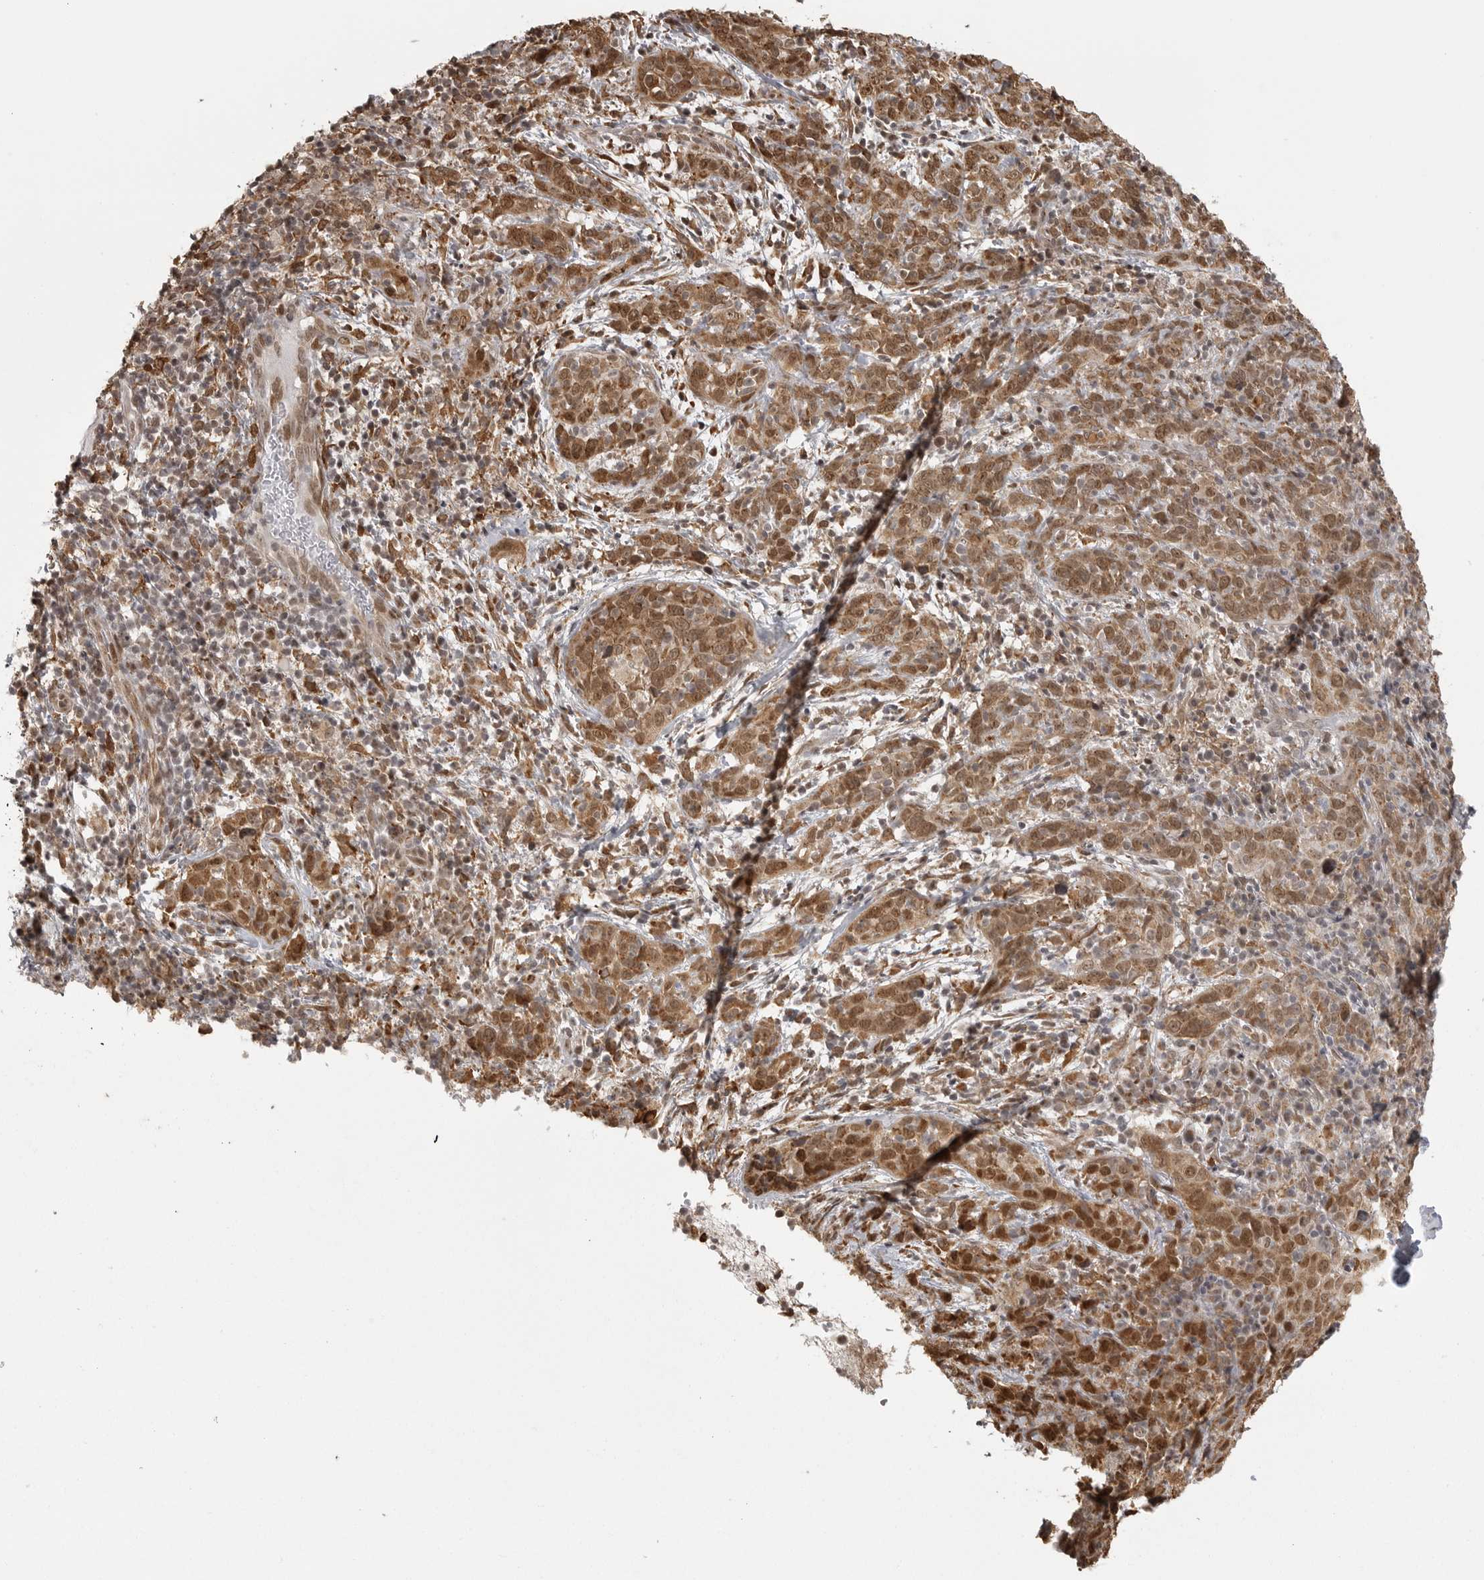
{"staining": {"intensity": "moderate", "quantity": ">75%", "location": "cytoplasmic/membranous,nuclear"}, "tissue": "cervical cancer", "cell_type": "Tumor cells", "image_type": "cancer", "snomed": [{"axis": "morphology", "description": "Squamous cell carcinoma, NOS"}, {"axis": "topography", "description": "Cervix"}], "caption": "Protein staining by IHC shows moderate cytoplasmic/membranous and nuclear positivity in about >75% of tumor cells in squamous cell carcinoma (cervical).", "gene": "ISG20L2", "patient": {"sex": "female", "age": 46}}